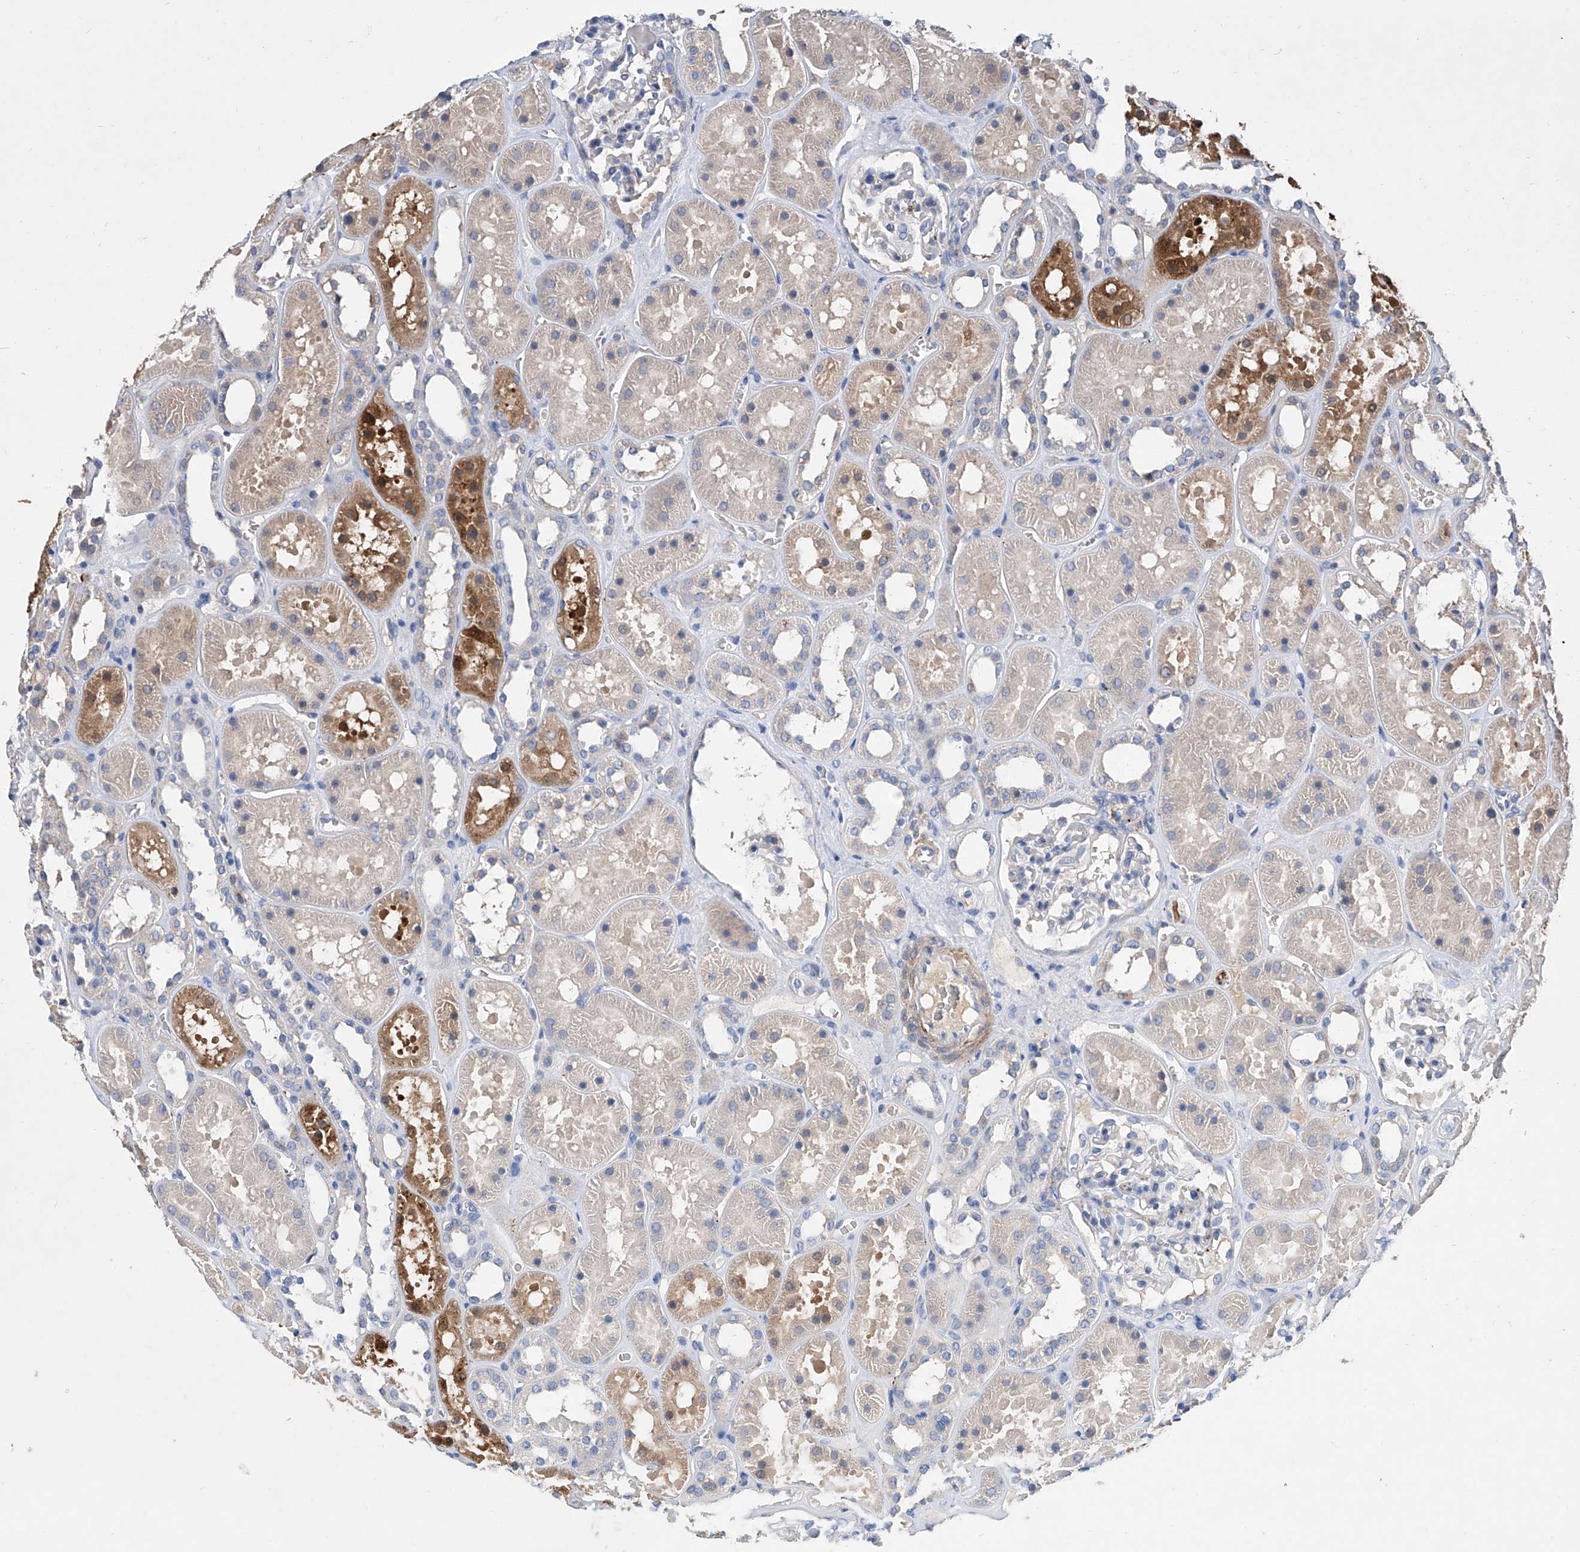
{"staining": {"intensity": "negative", "quantity": "none", "location": "none"}, "tissue": "kidney", "cell_type": "Cells in glomeruli", "image_type": "normal", "snomed": [{"axis": "morphology", "description": "Normal tissue, NOS"}, {"axis": "topography", "description": "Kidney"}], "caption": "Kidney was stained to show a protein in brown. There is no significant positivity in cells in glomeruli. (Stains: DAB immunohistochemistry (IHC) with hematoxylin counter stain, Microscopy: brightfield microscopy at high magnification).", "gene": "GPT", "patient": {"sex": "female", "age": 41}}